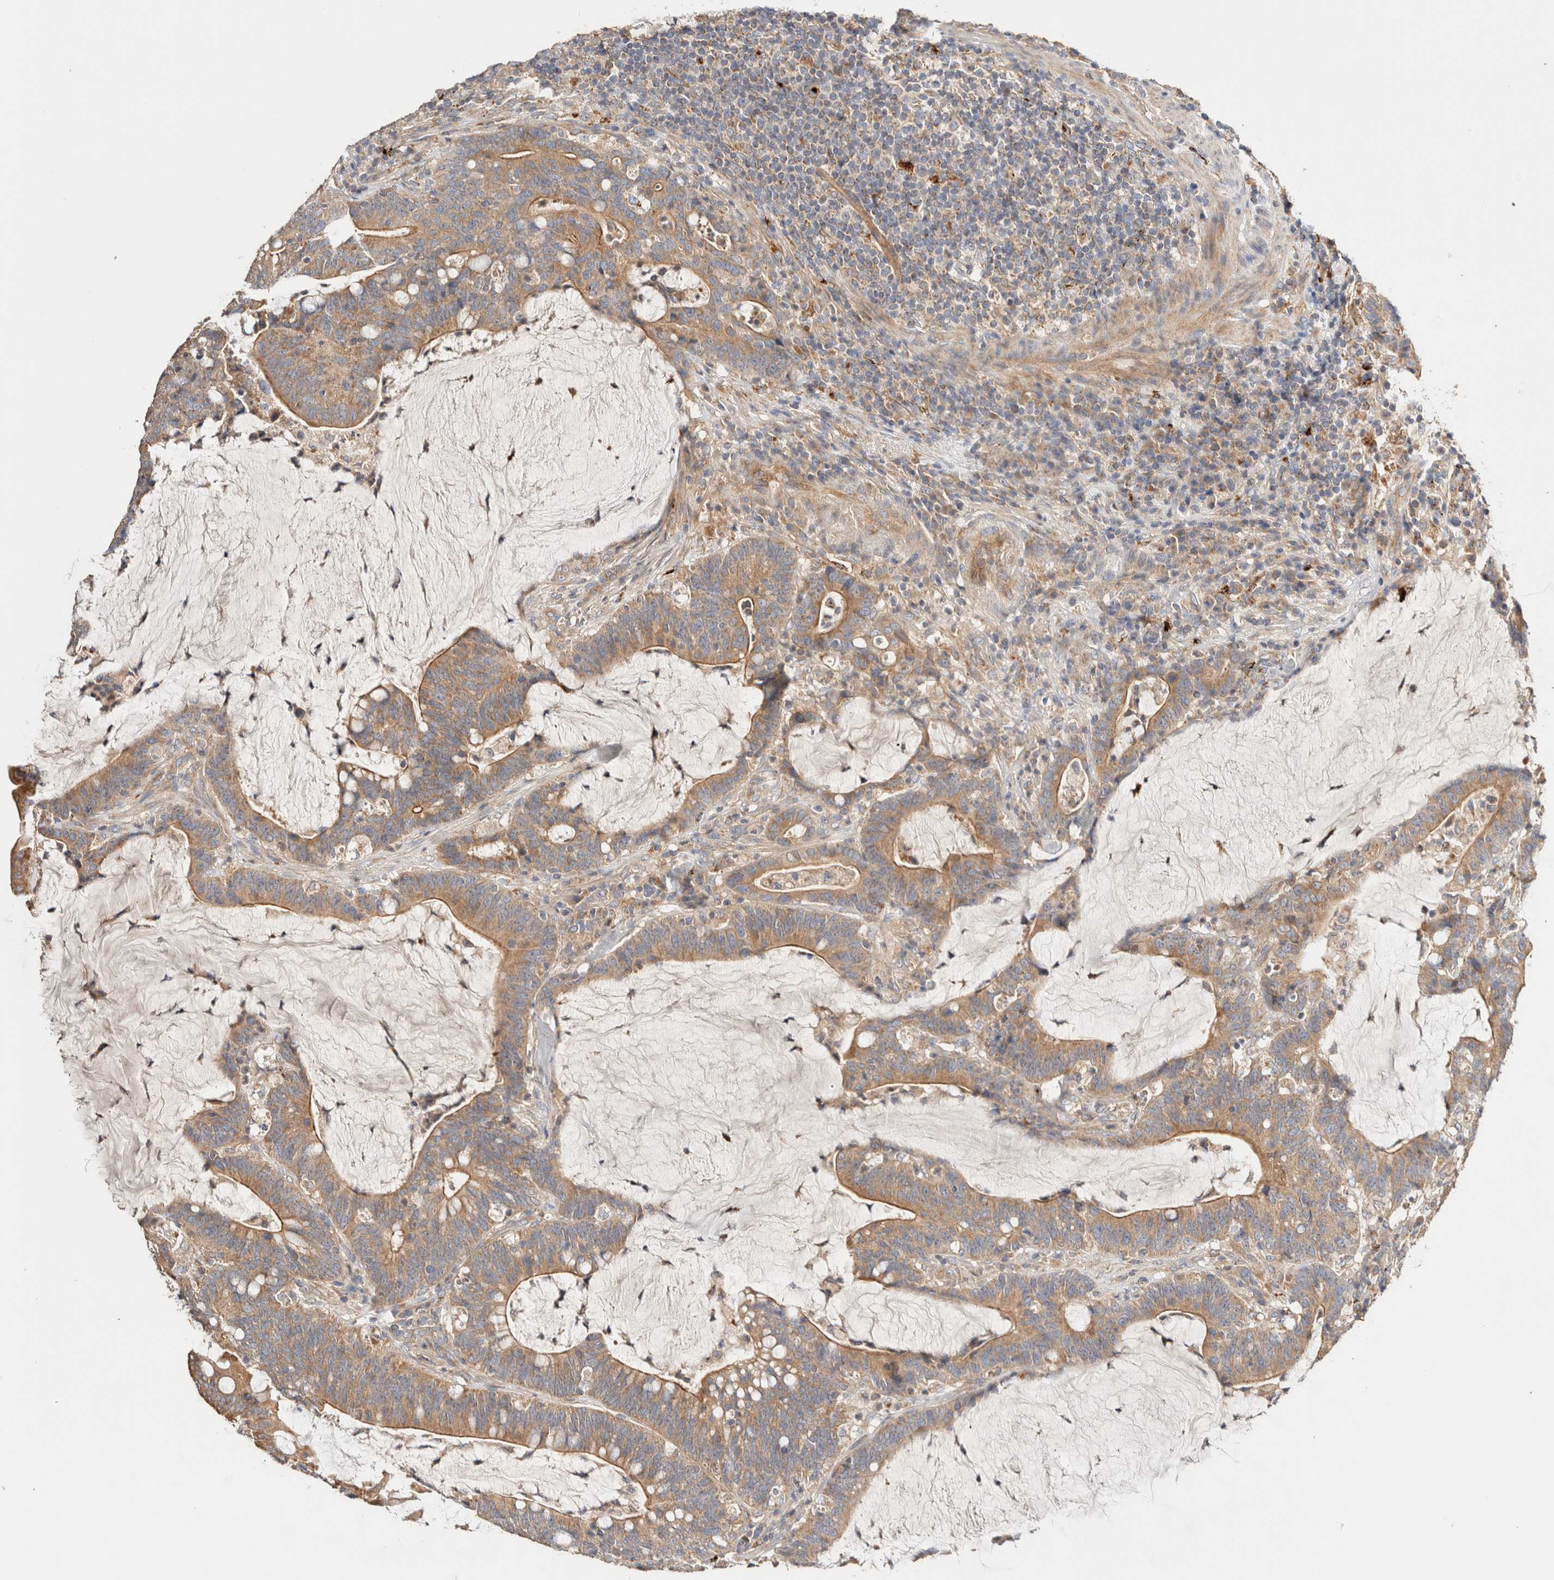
{"staining": {"intensity": "moderate", "quantity": ">75%", "location": "cytoplasmic/membranous"}, "tissue": "colorectal cancer", "cell_type": "Tumor cells", "image_type": "cancer", "snomed": [{"axis": "morphology", "description": "Adenocarcinoma, NOS"}, {"axis": "topography", "description": "Colon"}], "caption": "Moderate cytoplasmic/membranous protein expression is identified in about >75% of tumor cells in adenocarcinoma (colorectal).", "gene": "B3GNTL1", "patient": {"sex": "female", "age": 66}}